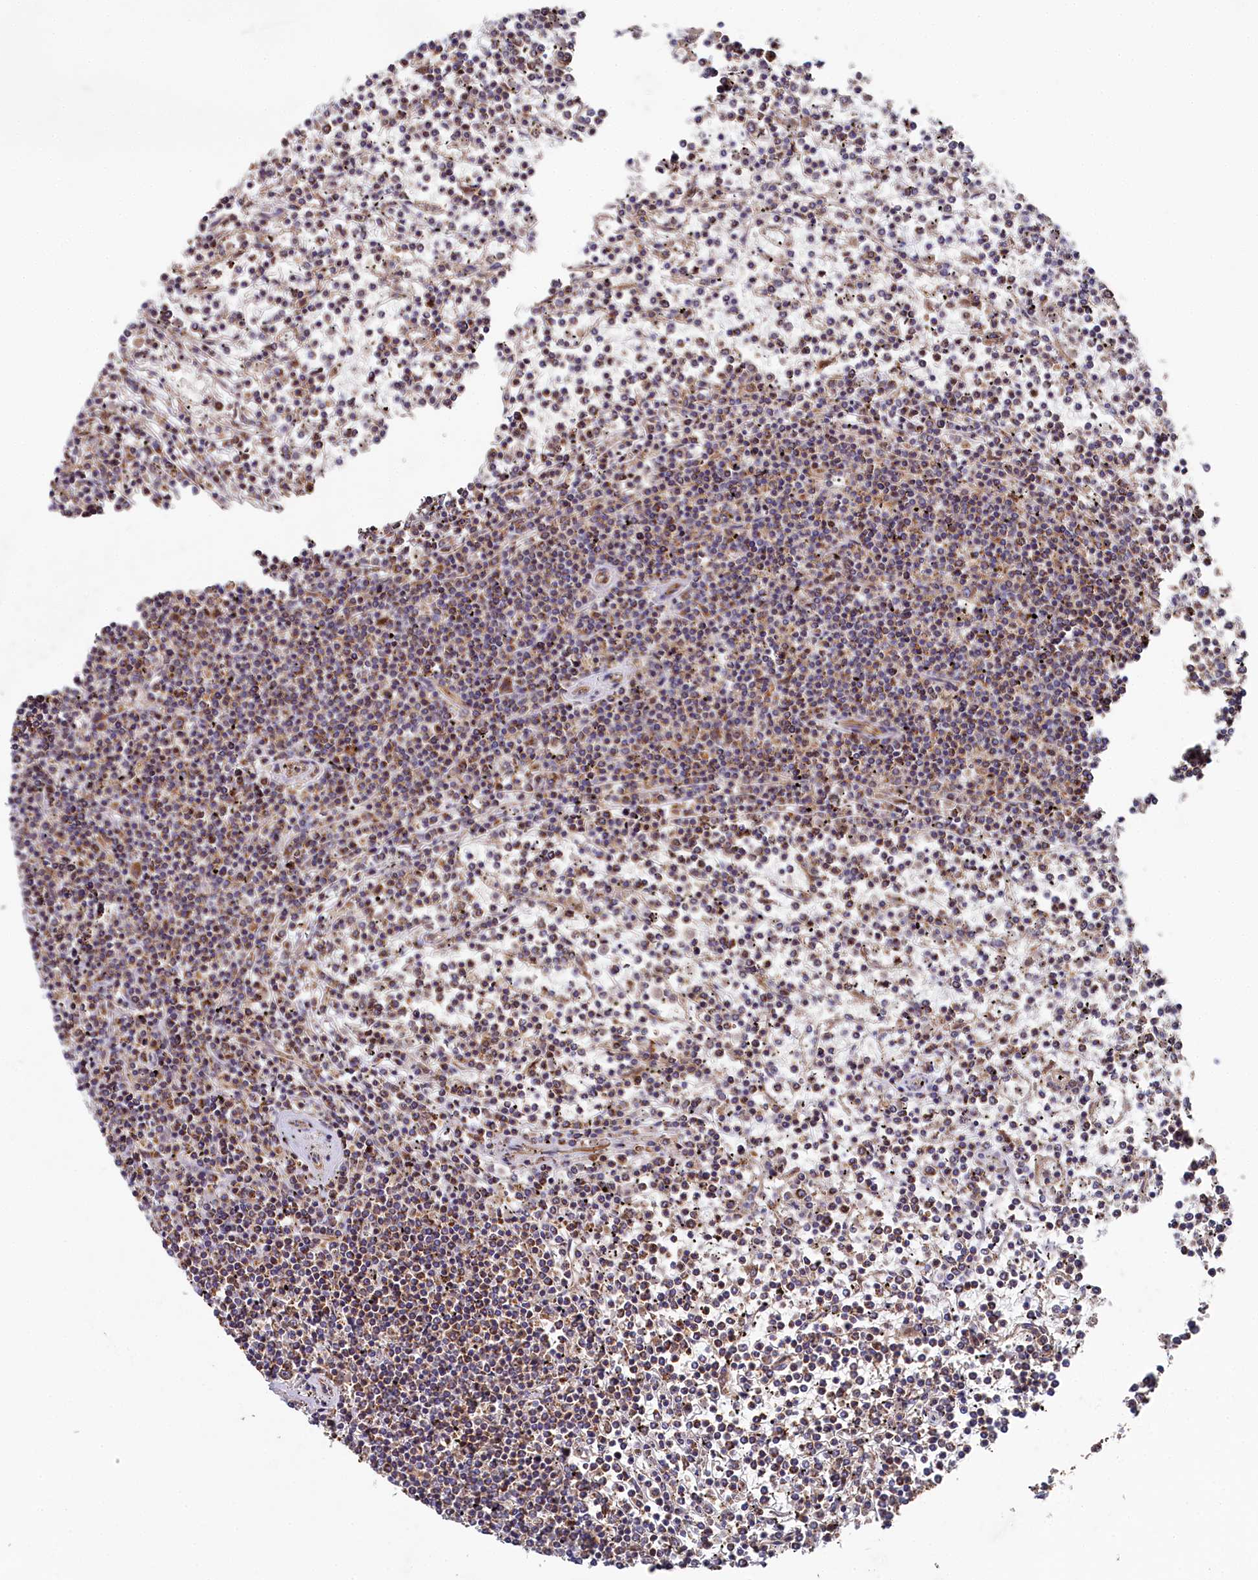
{"staining": {"intensity": "moderate", "quantity": ">75%", "location": "cytoplasmic/membranous"}, "tissue": "lymphoma", "cell_type": "Tumor cells", "image_type": "cancer", "snomed": [{"axis": "morphology", "description": "Malignant lymphoma, non-Hodgkin's type, Low grade"}, {"axis": "topography", "description": "Spleen"}], "caption": "Immunohistochemistry photomicrograph of malignant lymphoma, non-Hodgkin's type (low-grade) stained for a protein (brown), which shows medium levels of moderate cytoplasmic/membranous positivity in about >75% of tumor cells.", "gene": "HAUS2", "patient": {"sex": "female", "age": 19}}